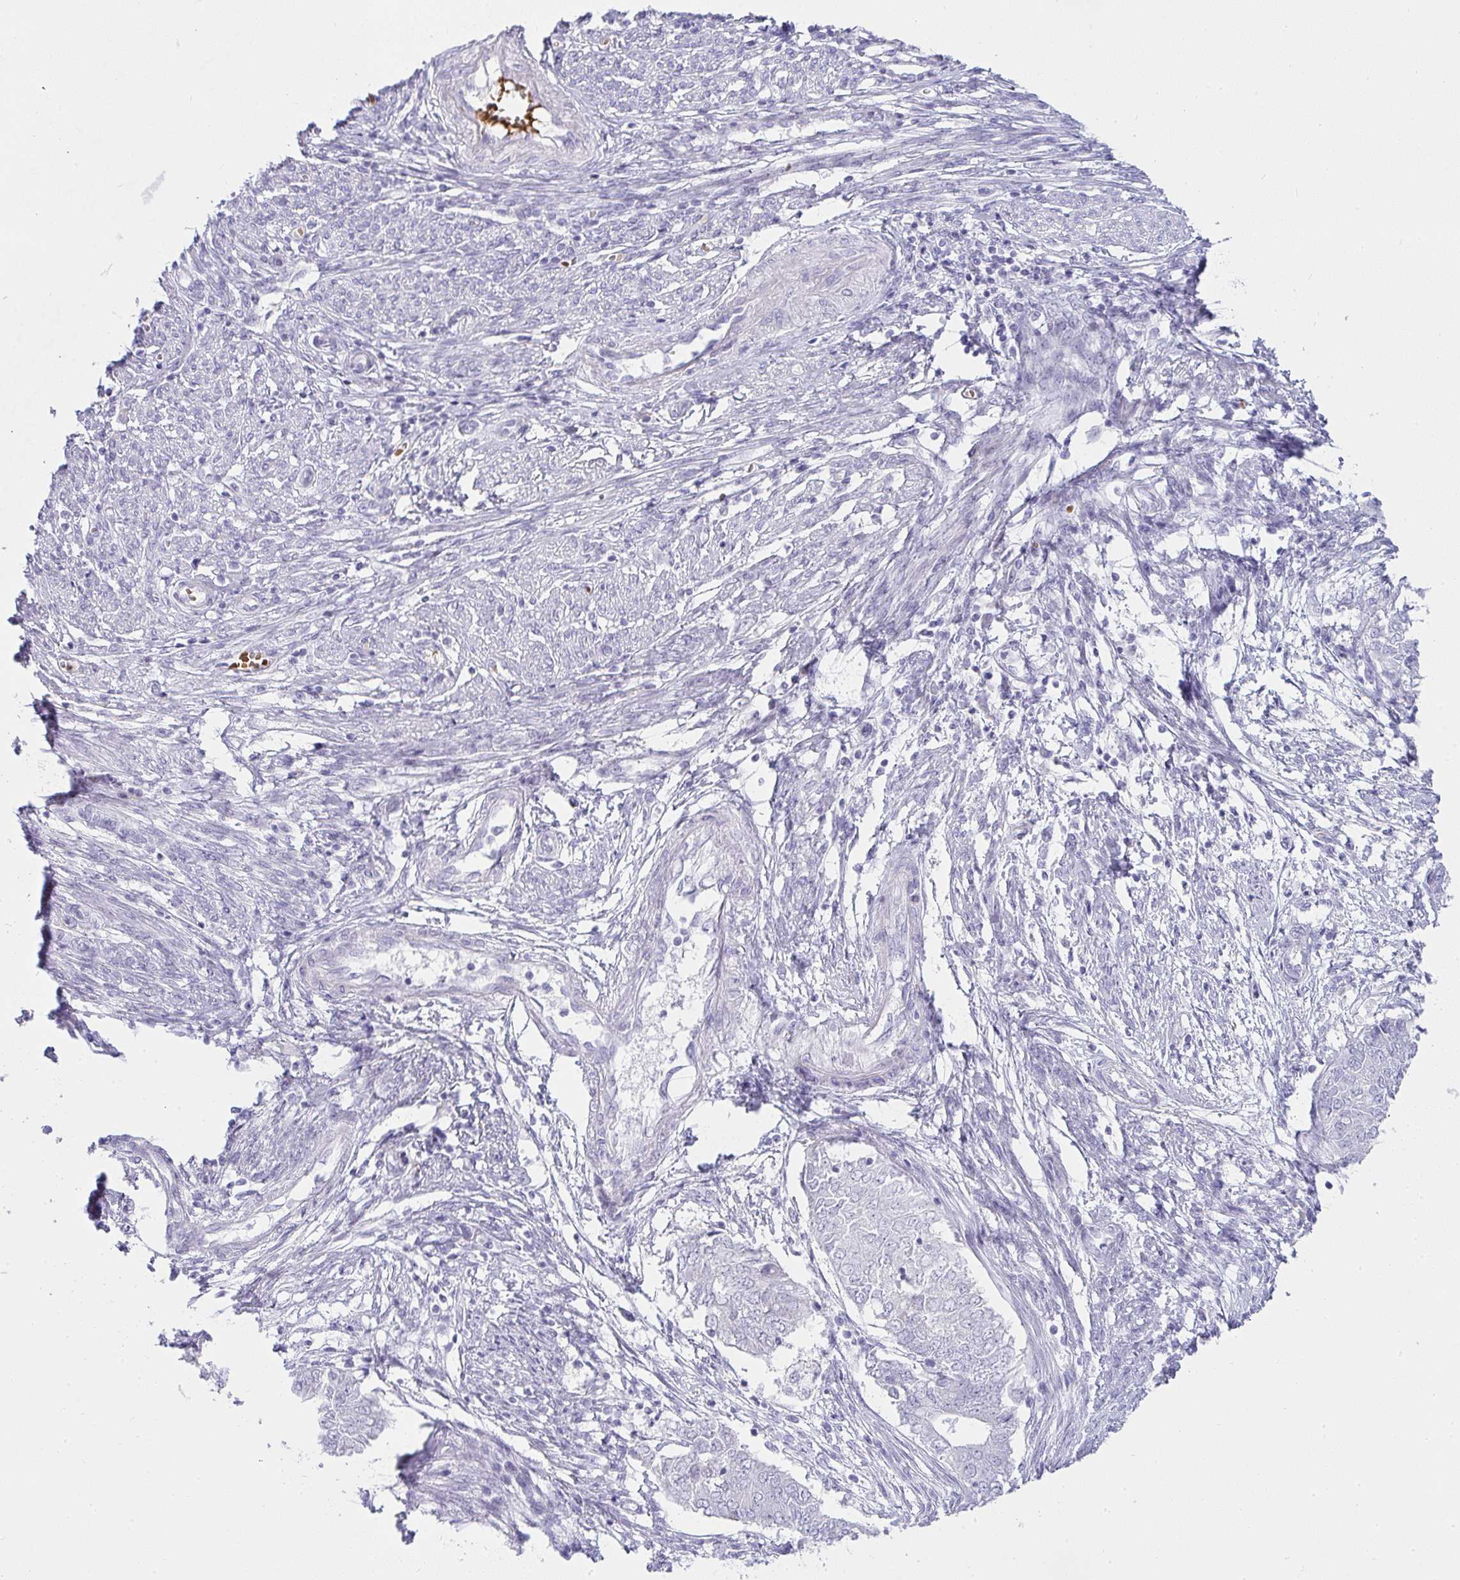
{"staining": {"intensity": "negative", "quantity": "none", "location": "none"}, "tissue": "endometrial cancer", "cell_type": "Tumor cells", "image_type": "cancer", "snomed": [{"axis": "morphology", "description": "Adenocarcinoma, NOS"}, {"axis": "topography", "description": "Endometrium"}], "caption": "High magnification brightfield microscopy of endometrial adenocarcinoma stained with DAB (brown) and counterstained with hematoxylin (blue): tumor cells show no significant positivity.", "gene": "ZNF182", "patient": {"sex": "female", "age": 62}}